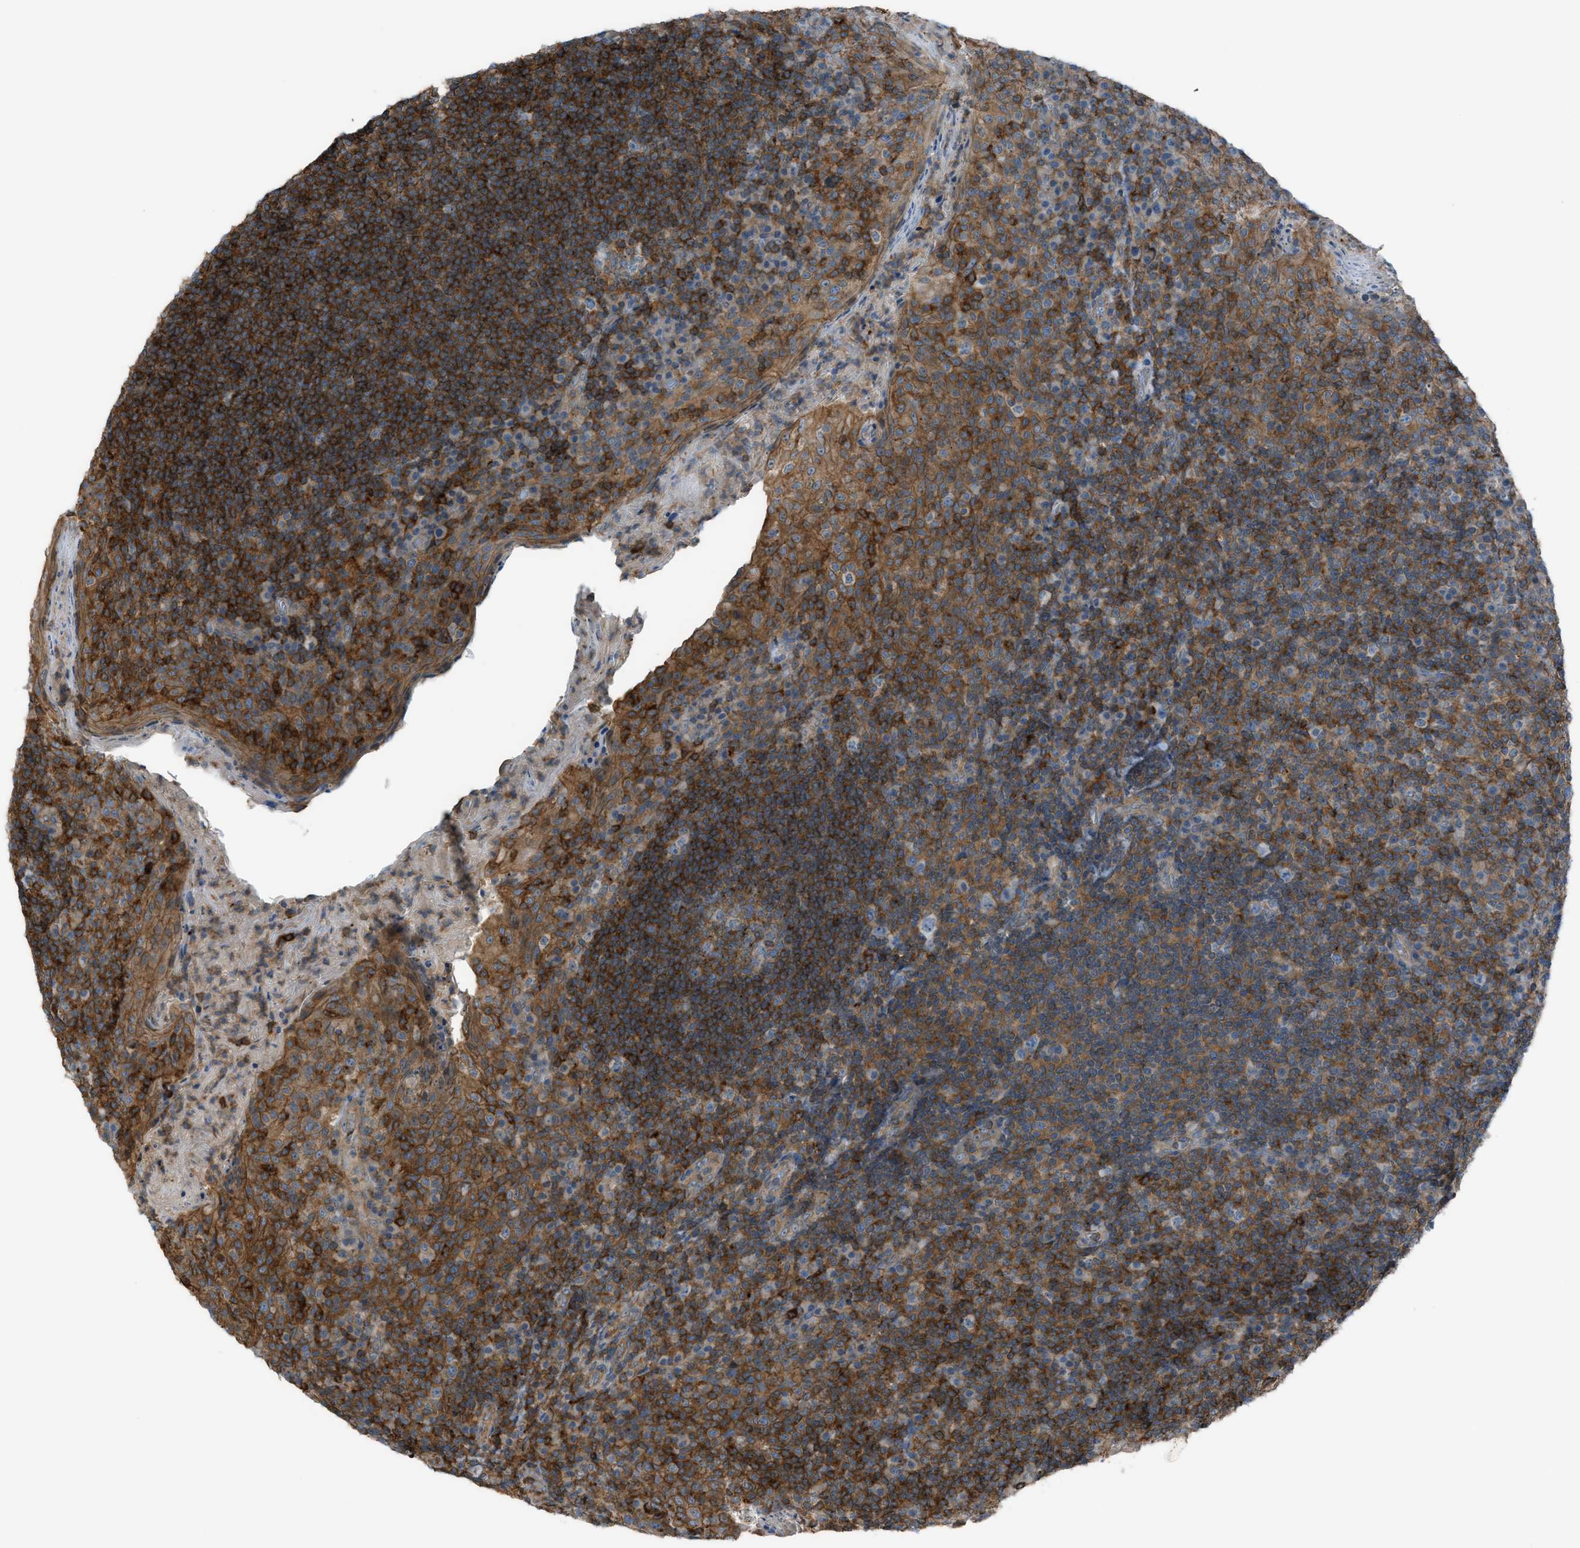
{"staining": {"intensity": "strong", "quantity": ">75%", "location": "cytoplasmic/membranous"}, "tissue": "tonsil", "cell_type": "Germinal center cells", "image_type": "normal", "snomed": [{"axis": "morphology", "description": "Normal tissue, NOS"}, {"axis": "topography", "description": "Tonsil"}], "caption": "Normal tonsil shows strong cytoplasmic/membranous positivity in about >75% of germinal center cells The protein is shown in brown color, while the nuclei are stained blue..", "gene": "DYRK1A", "patient": {"sex": "male", "age": 17}}